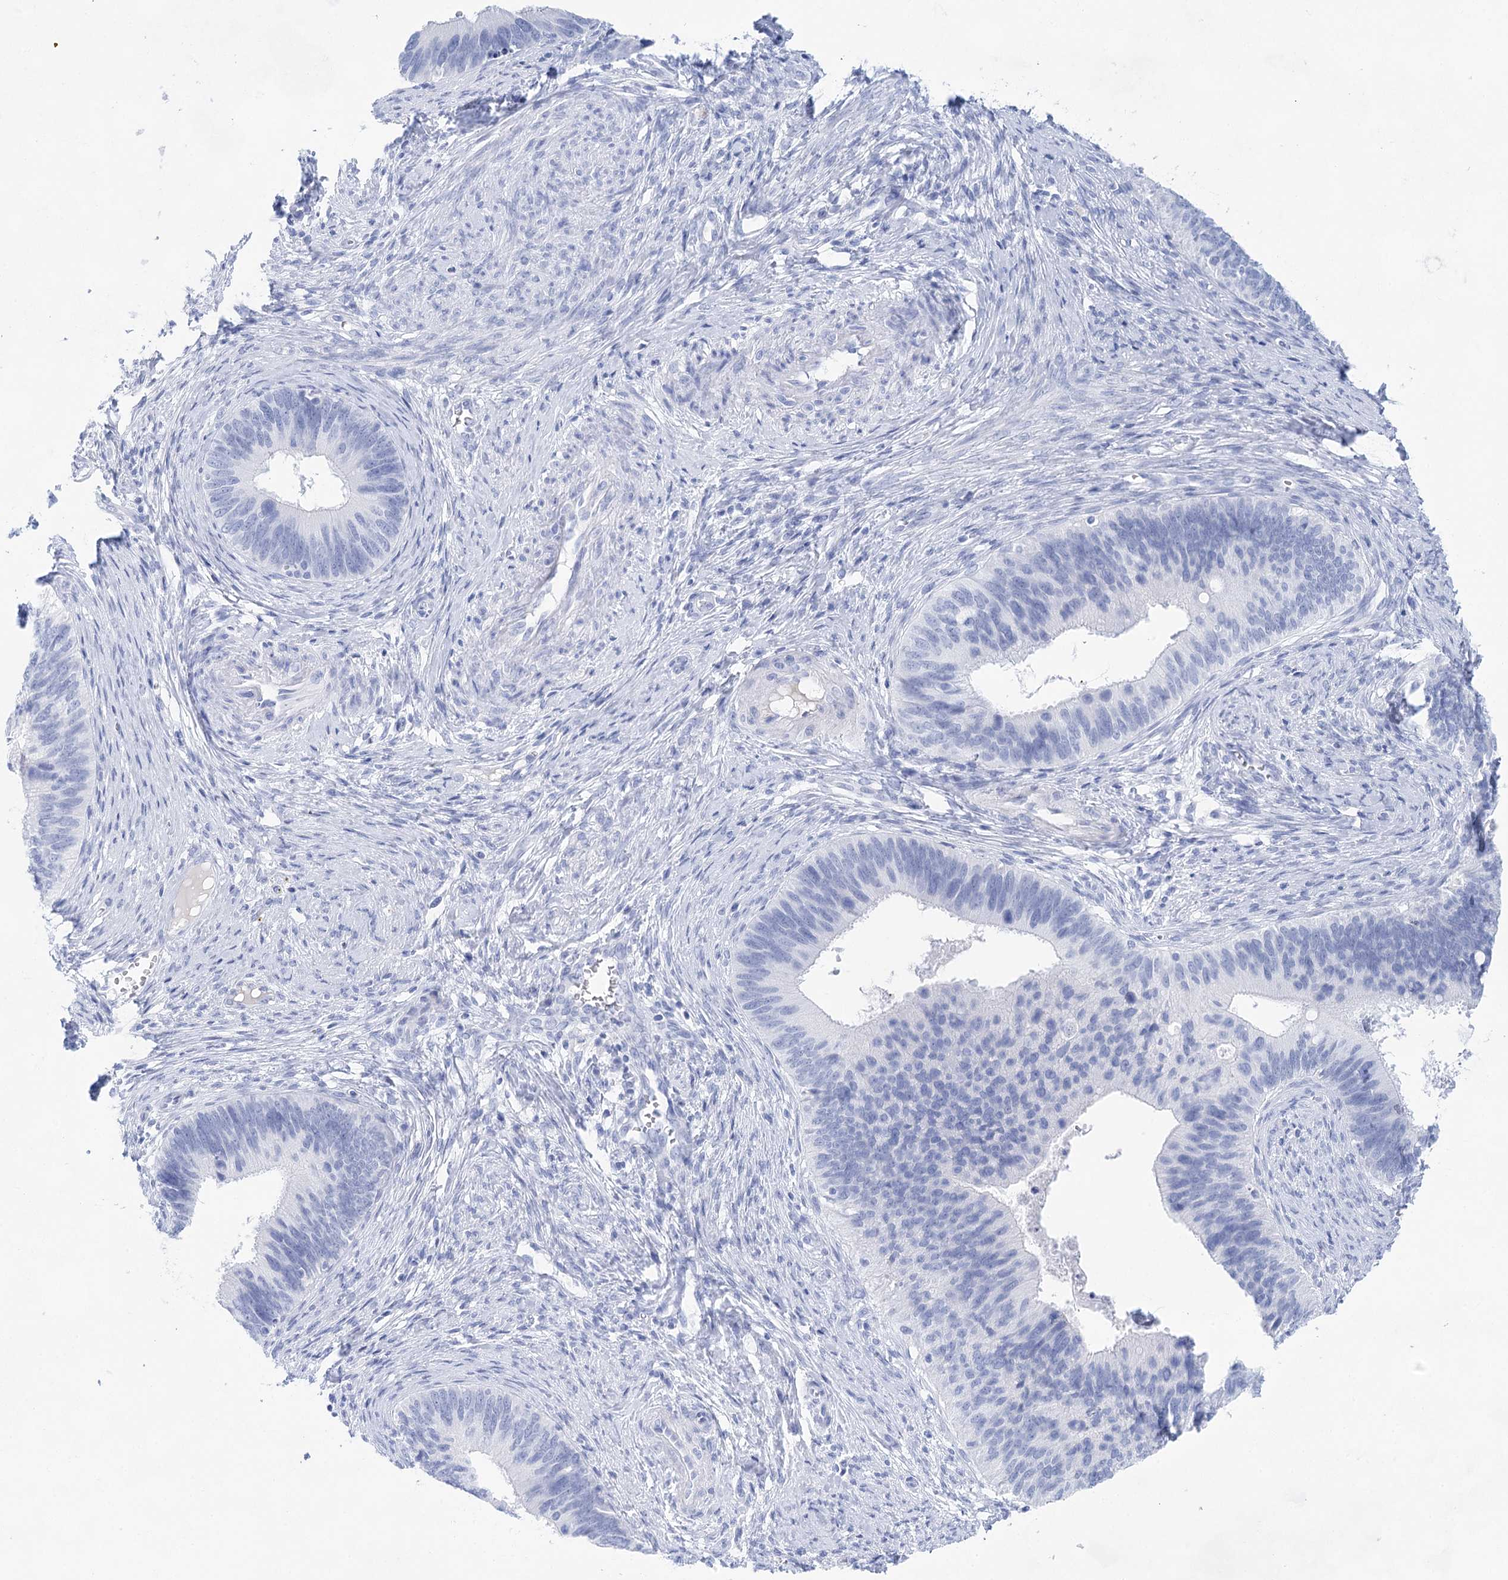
{"staining": {"intensity": "negative", "quantity": "none", "location": "none"}, "tissue": "cervical cancer", "cell_type": "Tumor cells", "image_type": "cancer", "snomed": [{"axis": "morphology", "description": "Adenocarcinoma, NOS"}, {"axis": "topography", "description": "Cervix"}], "caption": "An immunohistochemistry micrograph of cervical cancer is shown. There is no staining in tumor cells of cervical cancer.", "gene": "LALBA", "patient": {"sex": "female", "age": 42}}